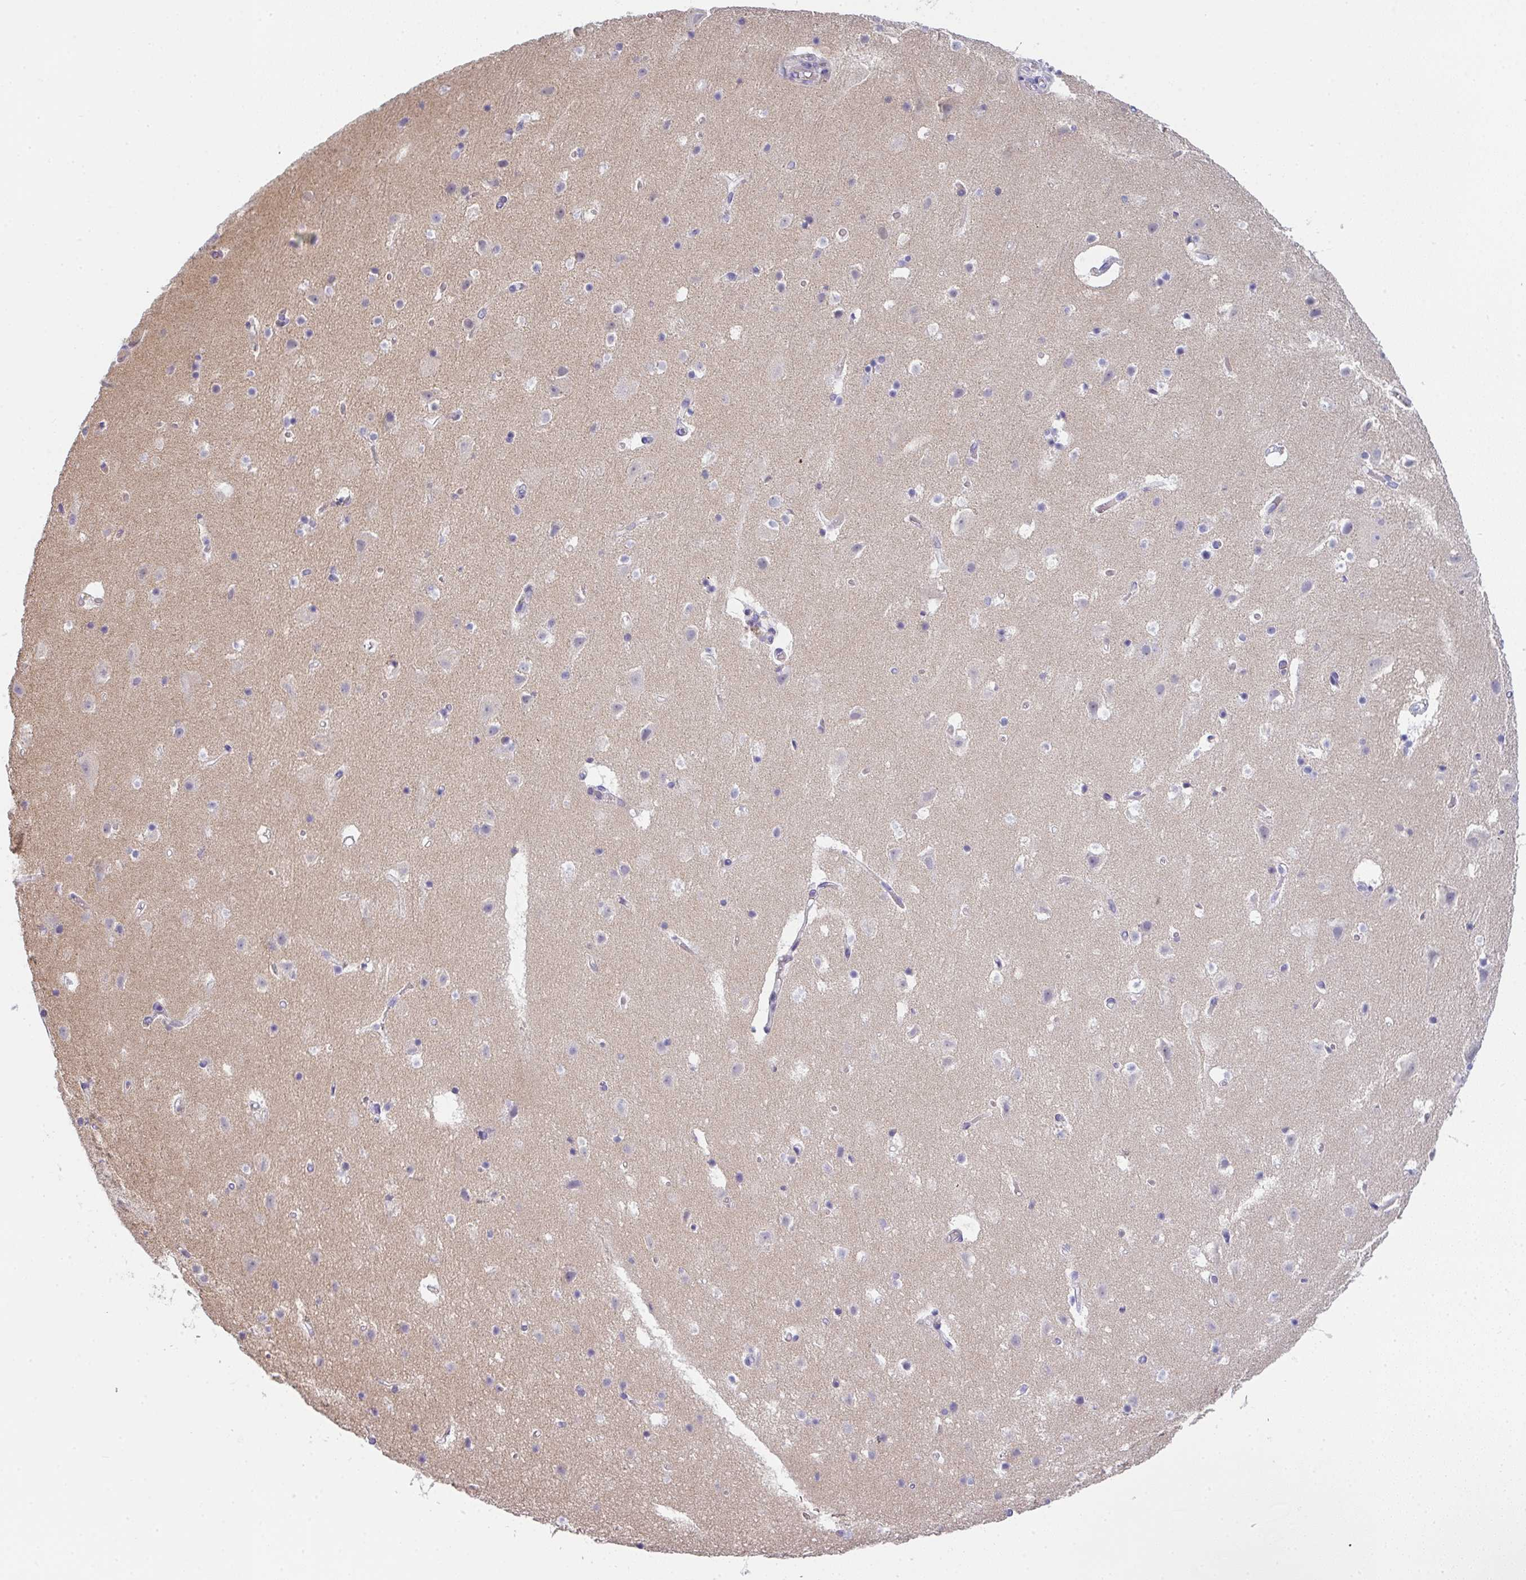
{"staining": {"intensity": "negative", "quantity": "none", "location": "none"}, "tissue": "cerebral cortex", "cell_type": "Endothelial cells", "image_type": "normal", "snomed": [{"axis": "morphology", "description": "Normal tissue, NOS"}, {"axis": "topography", "description": "Cerebral cortex"}], "caption": "Immunohistochemistry micrograph of benign cerebral cortex stained for a protein (brown), which displays no positivity in endothelial cells.", "gene": "CACNA1S", "patient": {"sex": "female", "age": 42}}